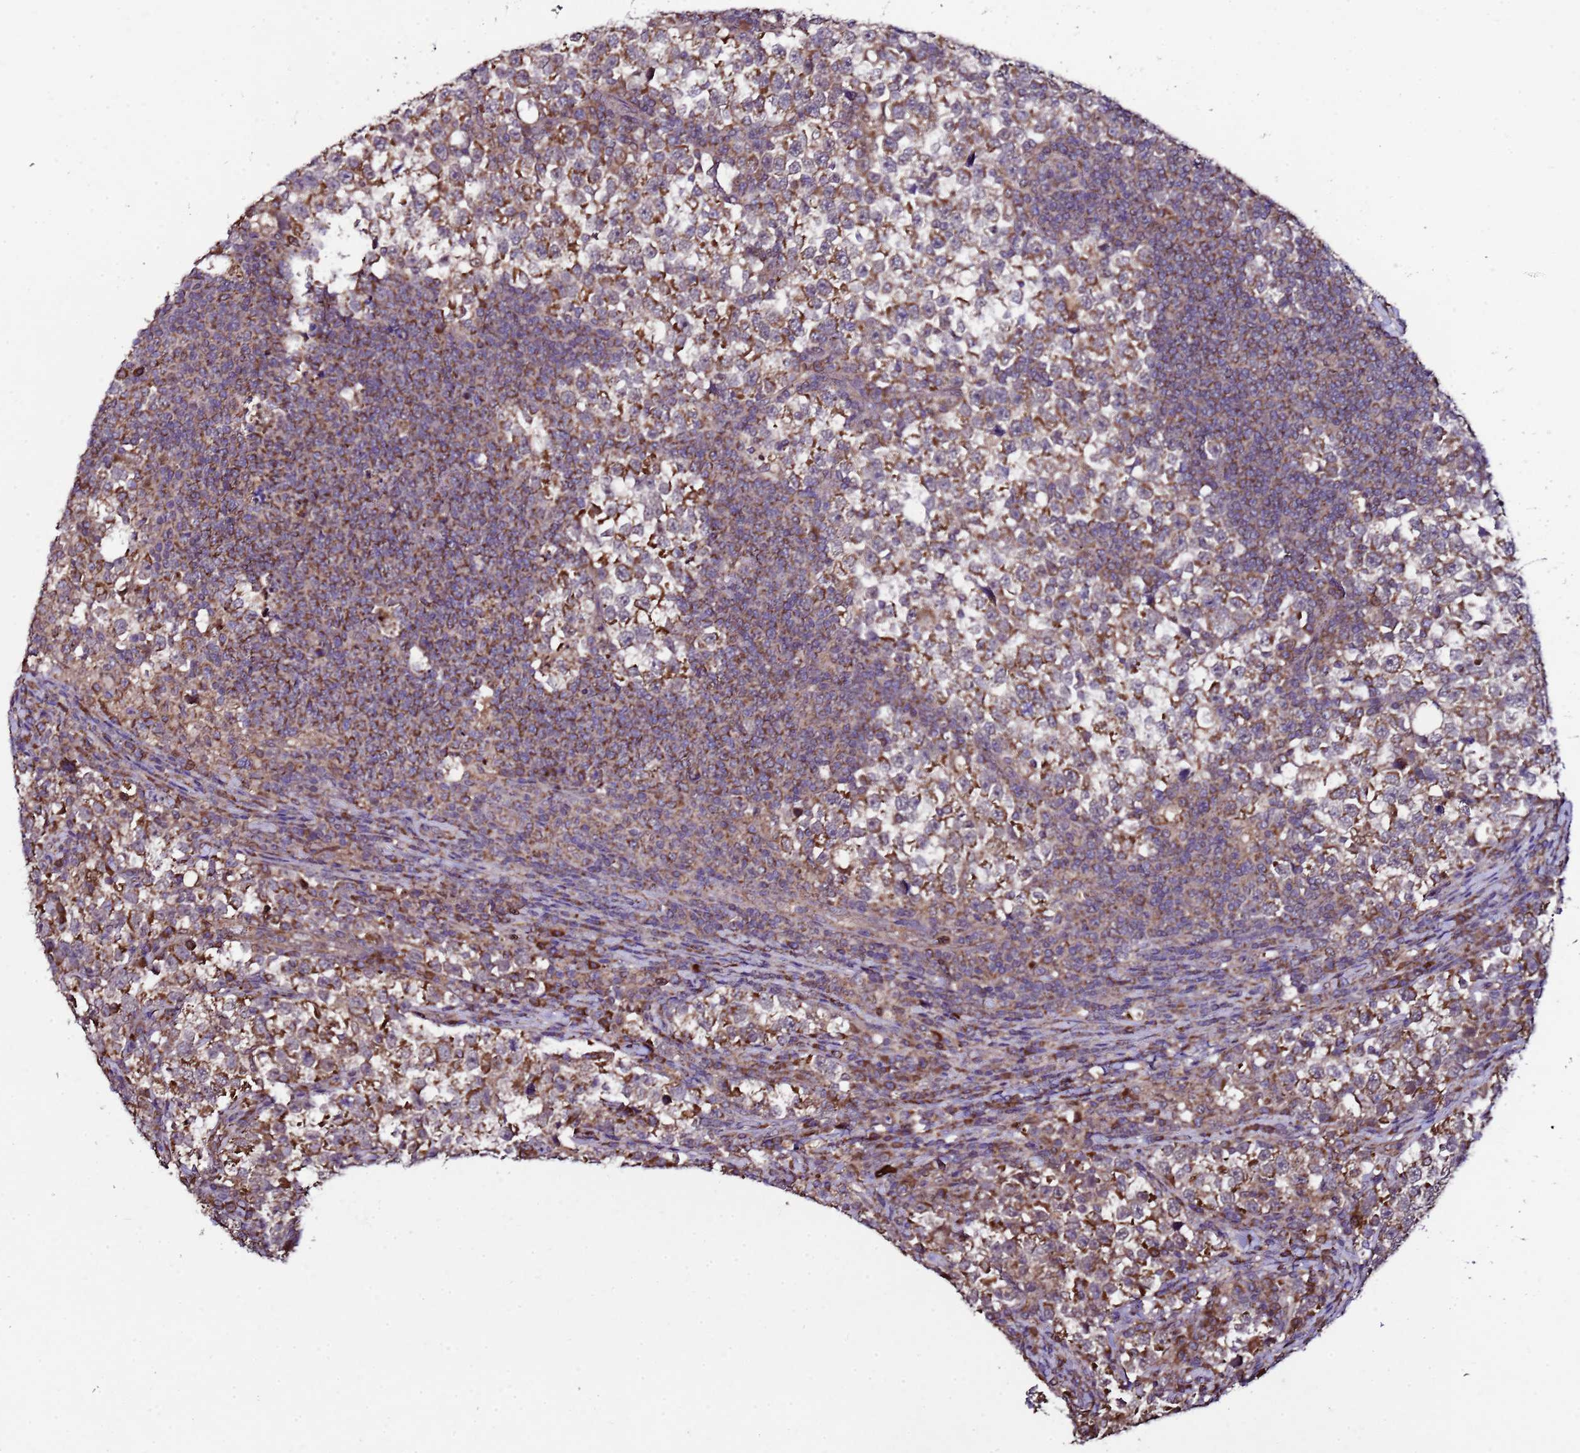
{"staining": {"intensity": "strong", "quantity": "25%-75%", "location": "cytoplasmic/membranous"}, "tissue": "testis cancer", "cell_type": "Tumor cells", "image_type": "cancer", "snomed": [{"axis": "morphology", "description": "Normal tissue, NOS"}, {"axis": "morphology", "description": "Seminoma, NOS"}, {"axis": "topography", "description": "Testis"}], "caption": "Protein analysis of testis cancer tissue shows strong cytoplasmic/membranous expression in approximately 25%-75% of tumor cells.", "gene": "HSPBAP1", "patient": {"sex": "male", "age": 43}}